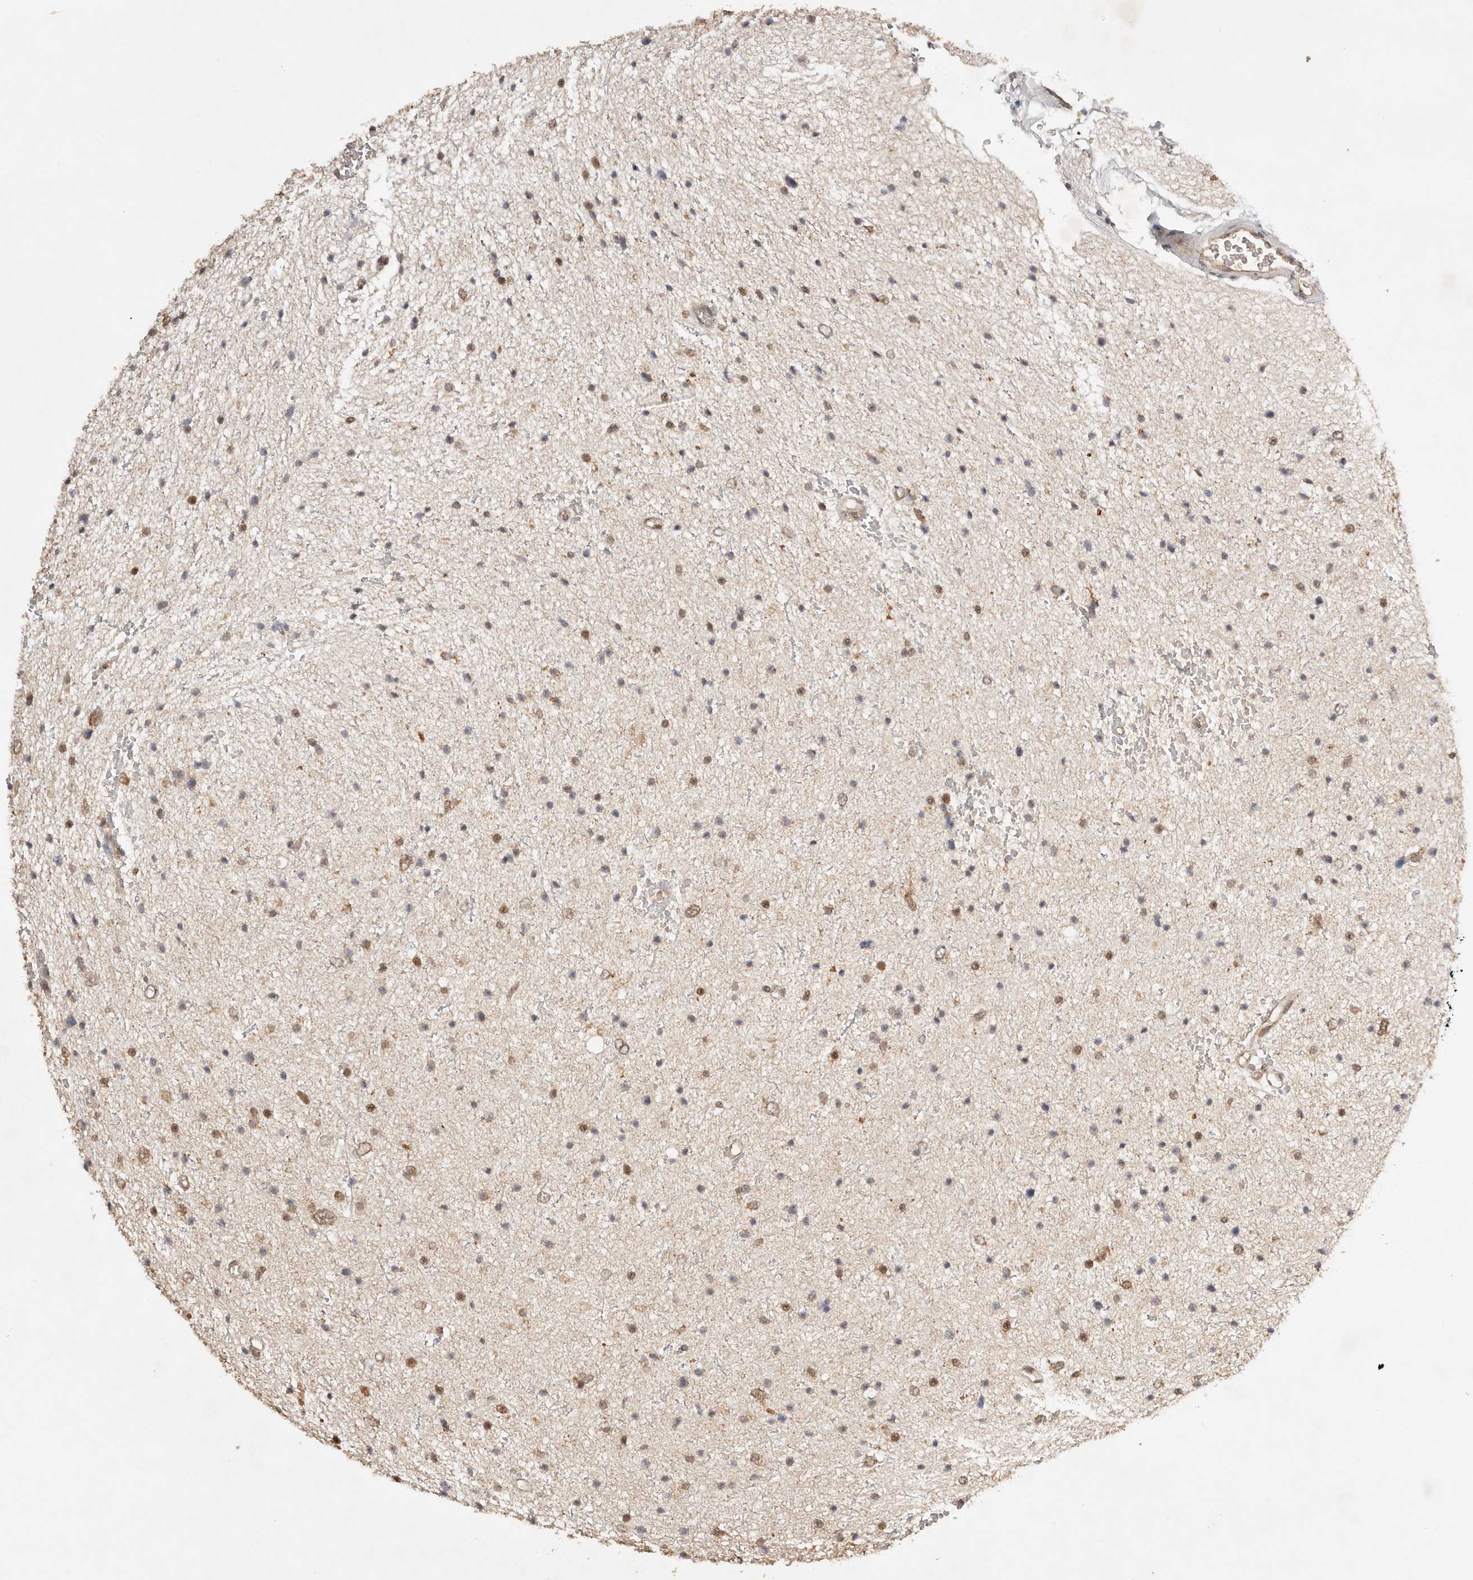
{"staining": {"intensity": "weak", "quantity": "25%-75%", "location": "nuclear"}, "tissue": "glioma", "cell_type": "Tumor cells", "image_type": "cancer", "snomed": [{"axis": "morphology", "description": "Glioma, malignant, Low grade"}, {"axis": "topography", "description": "Brain"}], "caption": "The micrograph demonstrates a brown stain indicating the presence of a protein in the nuclear of tumor cells in malignant glioma (low-grade).", "gene": "SEC14L1", "patient": {"sex": "female", "age": 37}}